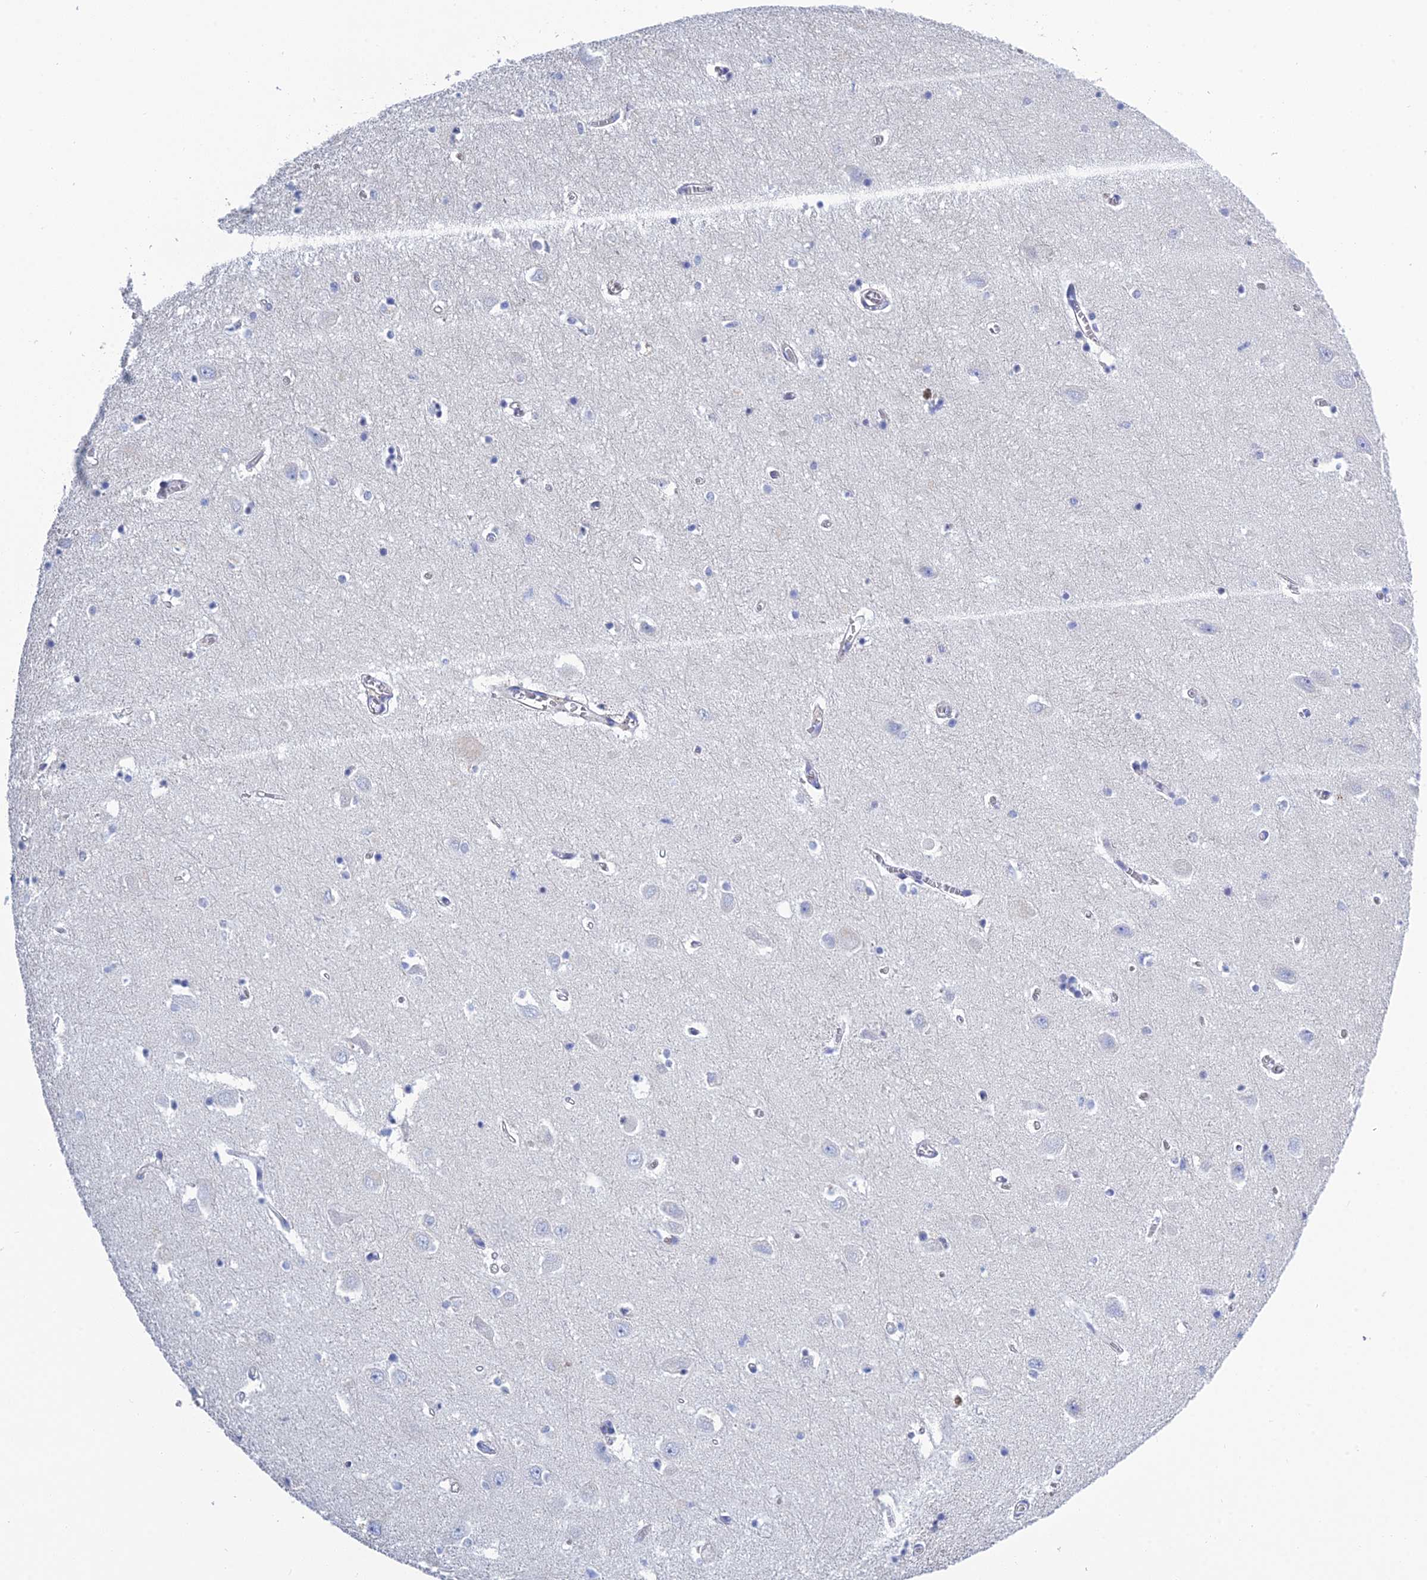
{"staining": {"intensity": "negative", "quantity": "none", "location": "none"}, "tissue": "hippocampus", "cell_type": "Glial cells", "image_type": "normal", "snomed": [{"axis": "morphology", "description": "Normal tissue, NOS"}, {"axis": "topography", "description": "Hippocampus"}], "caption": "A high-resolution image shows IHC staining of normal hippocampus, which exhibits no significant staining in glial cells. (Stains: DAB immunohistochemistry with hematoxylin counter stain, Microscopy: brightfield microscopy at high magnification).", "gene": "PCDHA8", "patient": {"sex": "female", "age": 64}}